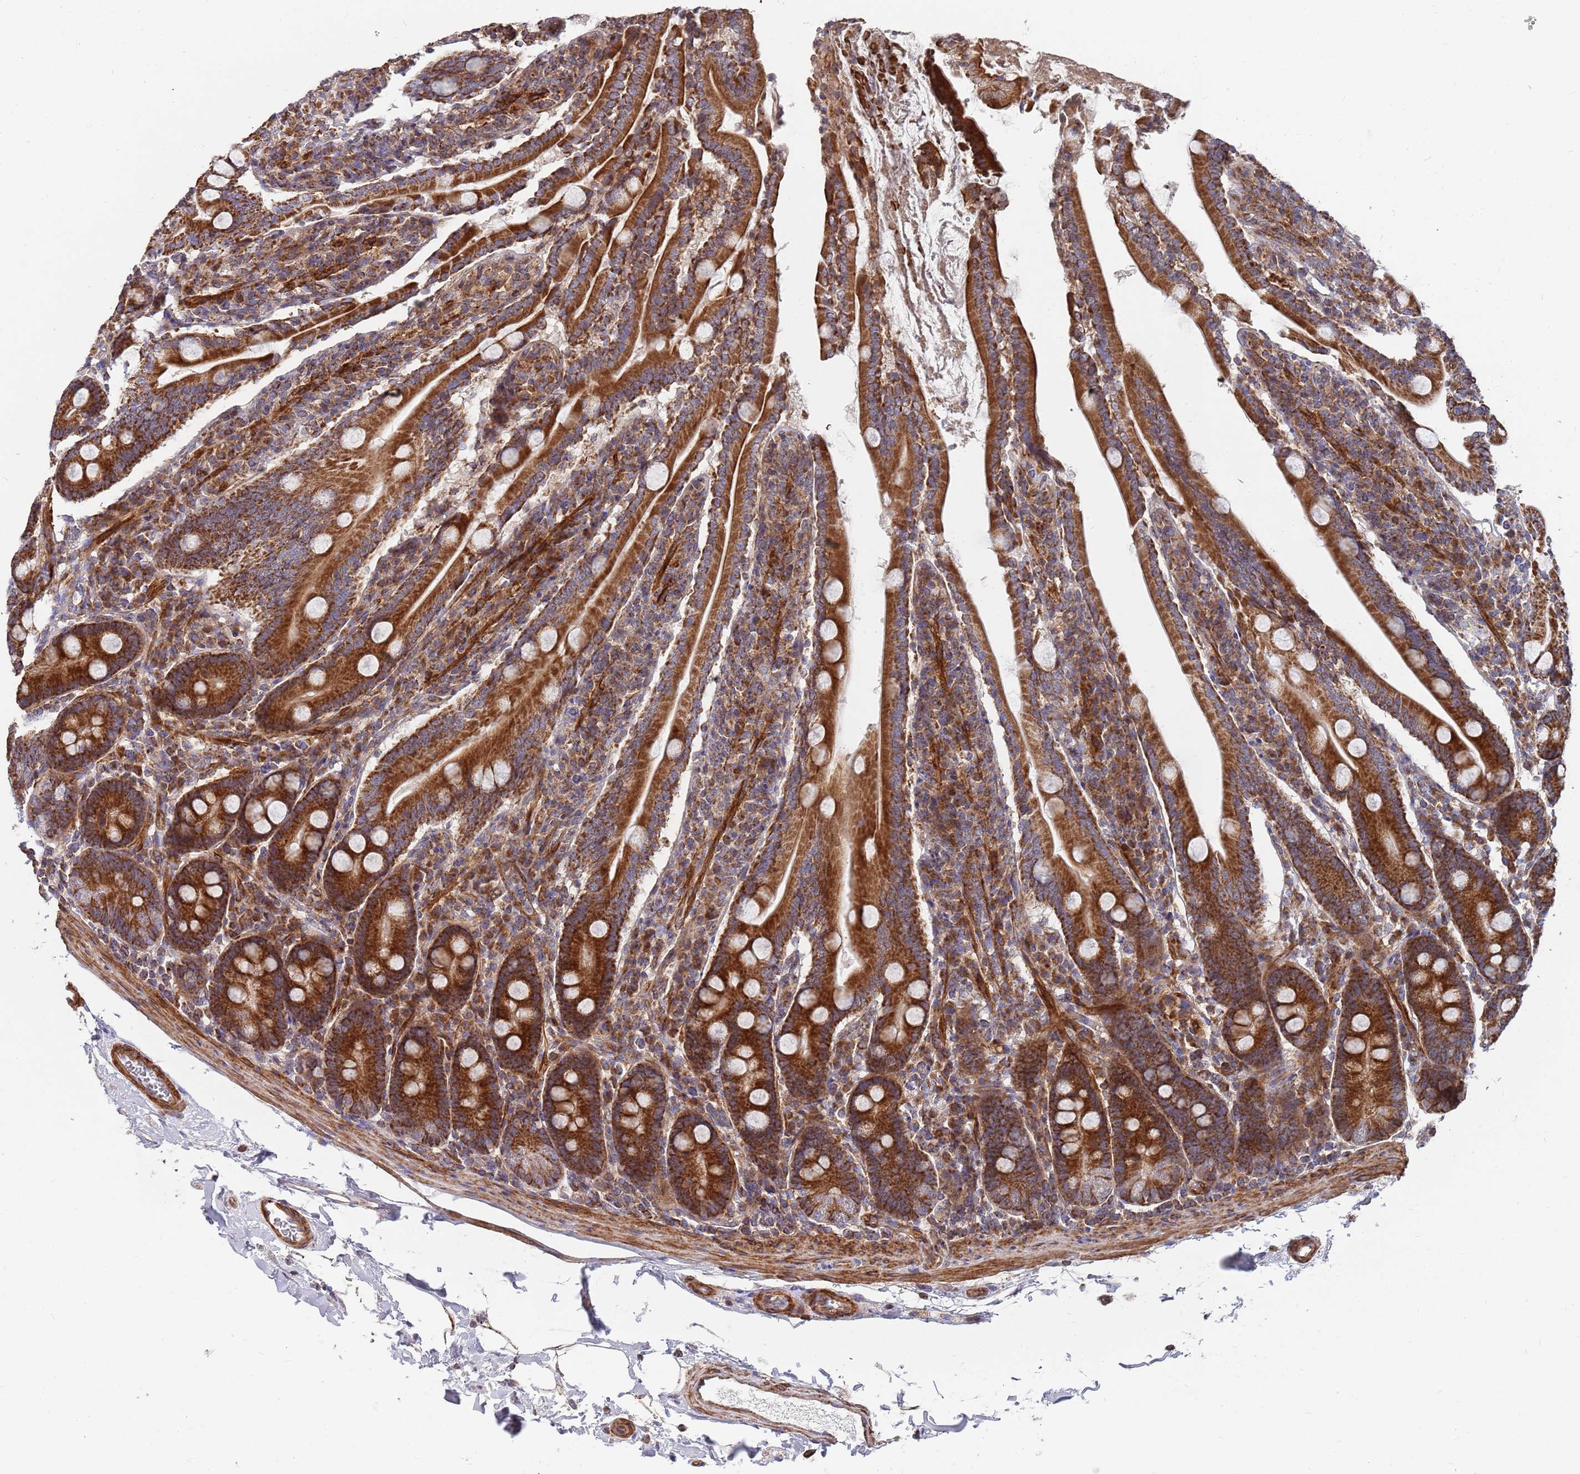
{"staining": {"intensity": "strong", "quantity": ">75%", "location": "cytoplasmic/membranous"}, "tissue": "duodenum", "cell_type": "Glandular cells", "image_type": "normal", "snomed": [{"axis": "morphology", "description": "Normal tissue, NOS"}, {"axis": "topography", "description": "Duodenum"}], "caption": "The micrograph reveals a brown stain indicating the presence of a protein in the cytoplasmic/membranous of glandular cells in duodenum. The protein of interest is stained brown, and the nuclei are stained in blue (DAB (3,3'-diaminobenzidine) IHC with brightfield microscopy, high magnification).", "gene": "WDFY3", "patient": {"sex": "male", "age": 35}}